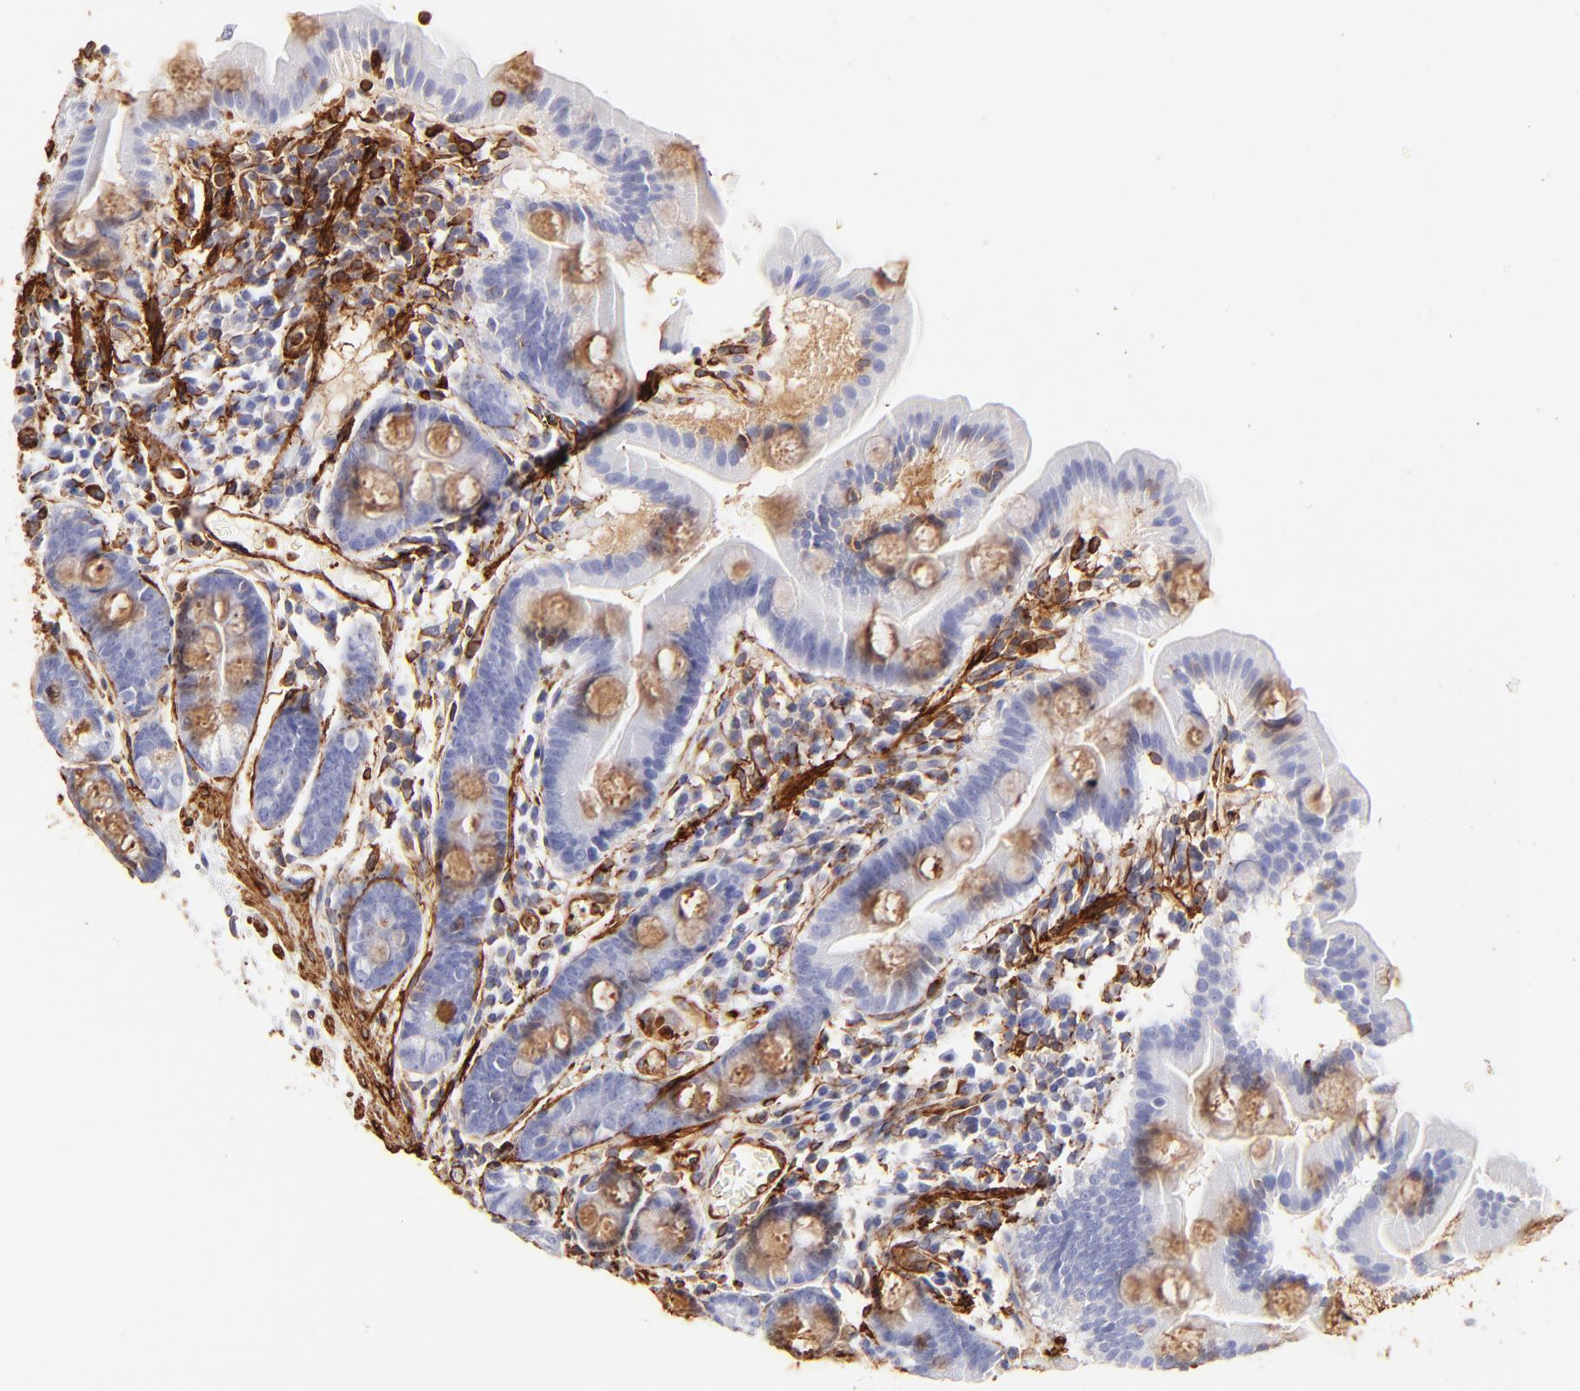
{"staining": {"intensity": "moderate", "quantity": "25%-75%", "location": "cytoplasmic/membranous"}, "tissue": "duodenum", "cell_type": "Glandular cells", "image_type": "normal", "snomed": [{"axis": "morphology", "description": "Normal tissue, NOS"}, {"axis": "topography", "description": "Duodenum"}], "caption": "Immunohistochemistry (IHC) image of benign duodenum: duodenum stained using IHC reveals medium levels of moderate protein expression localized specifically in the cytoplasmic/membranous of glandular cells, appearing as a cytoplasmic/membranous brown color.", "gene": "FLNA", "patient": {"sex": "male", "age": 50}}